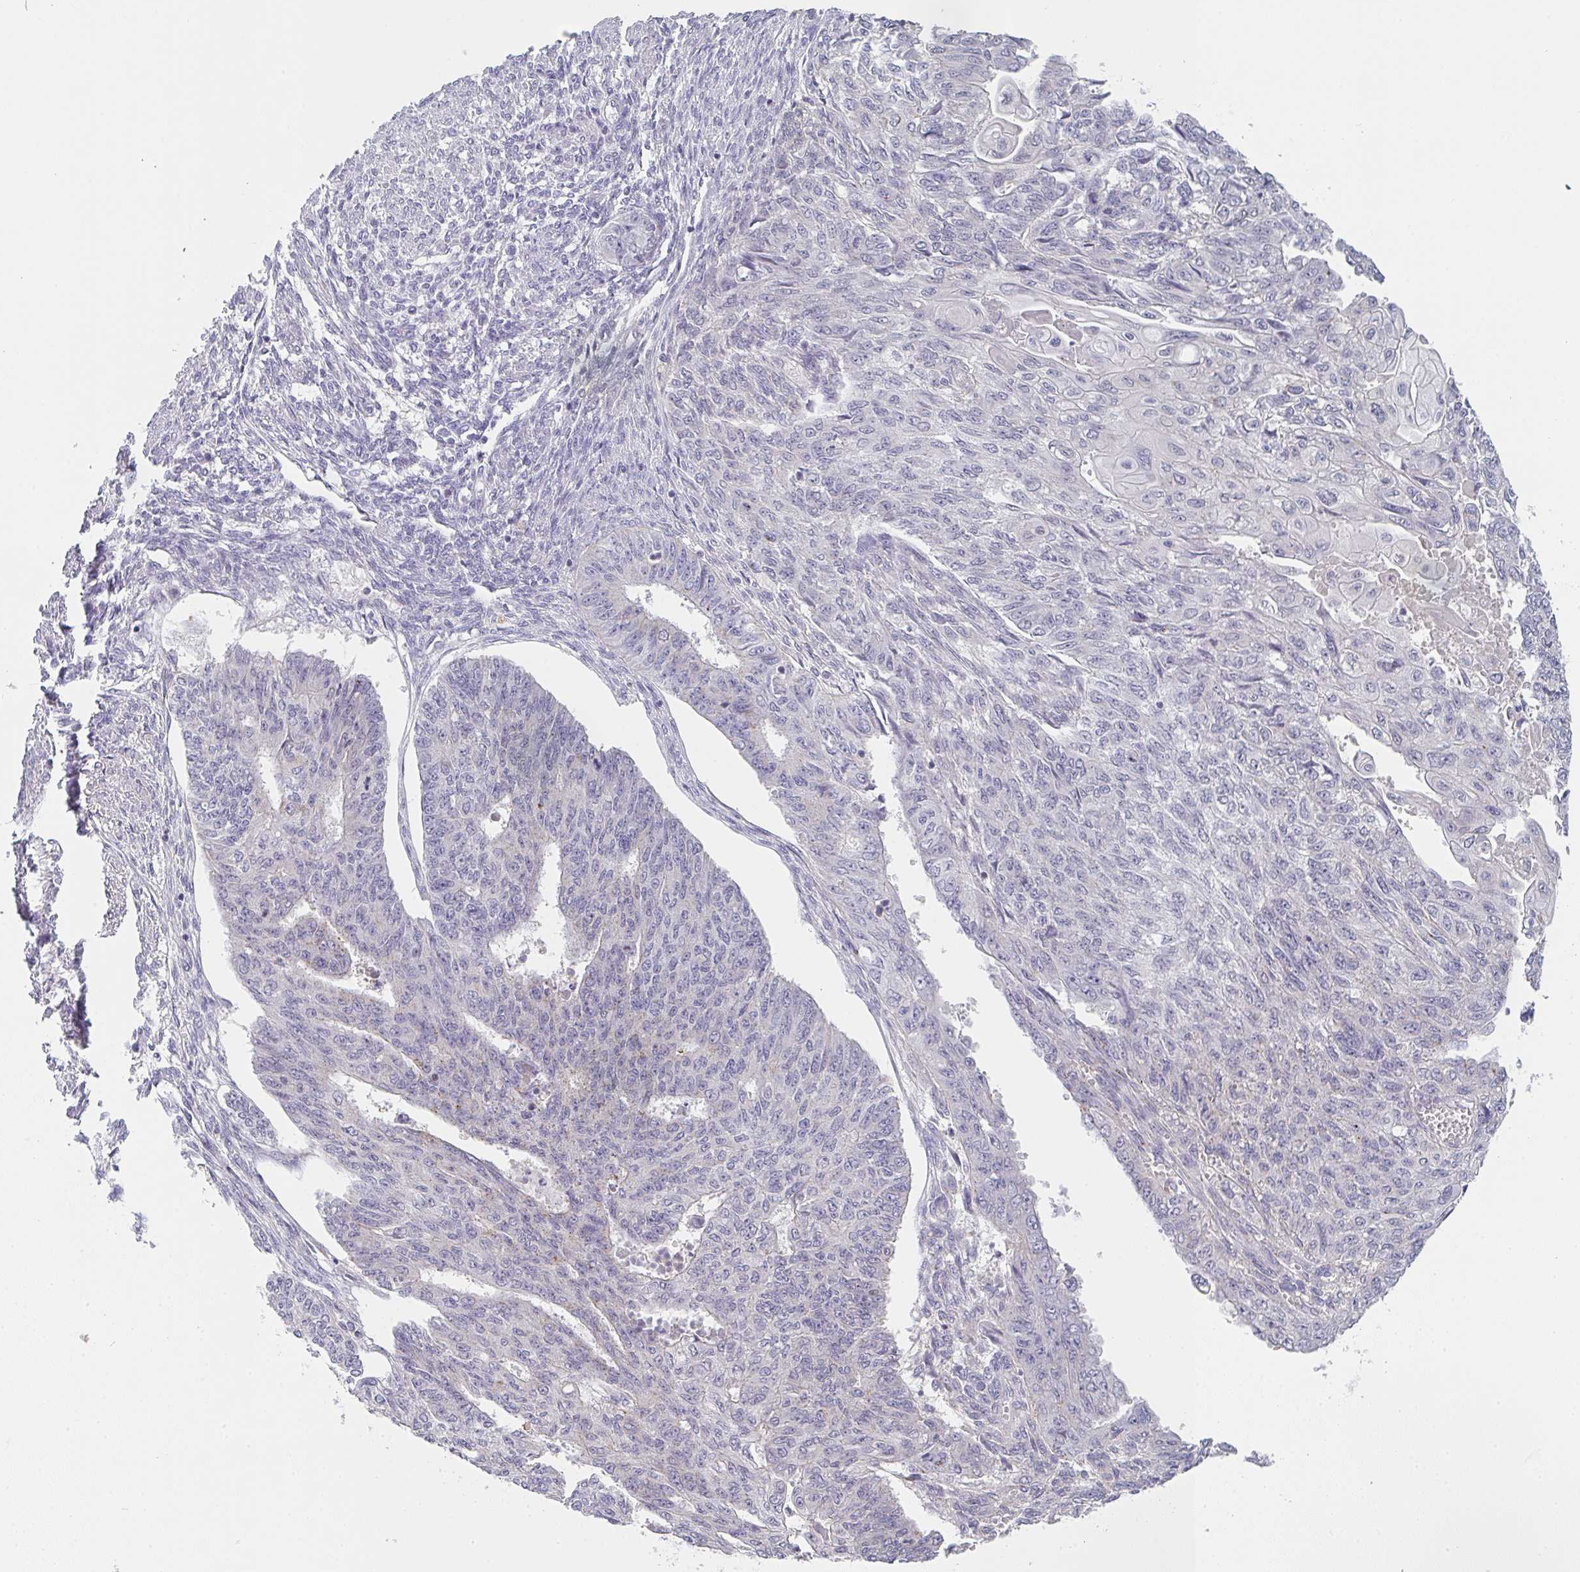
{"staining": {"intensity": "negative", "quantity": "none", "location": "none"}, "tissue": "endometrial cancer", "cell_type": "Tumor cells", "image_type": "cancer", "snomed": [{"axis": "morphology", "description": "Adenocarcinoma, NOS"}, {"axis": "topography", "description": "Endometrium"}], "caption": "This is a image of immunohistochemistry staining of endometrial cancer, which shows no positivity in tumor cells. The staining was performed using DAB (3,3'-diaminobenzidine) to visualize the protein expression in brown, while the nuclei were stained in blue with hematoxylin (Magnification: 20x).", "gene": "CHMP5", "patient": {"sex": "female", "age": 32}}